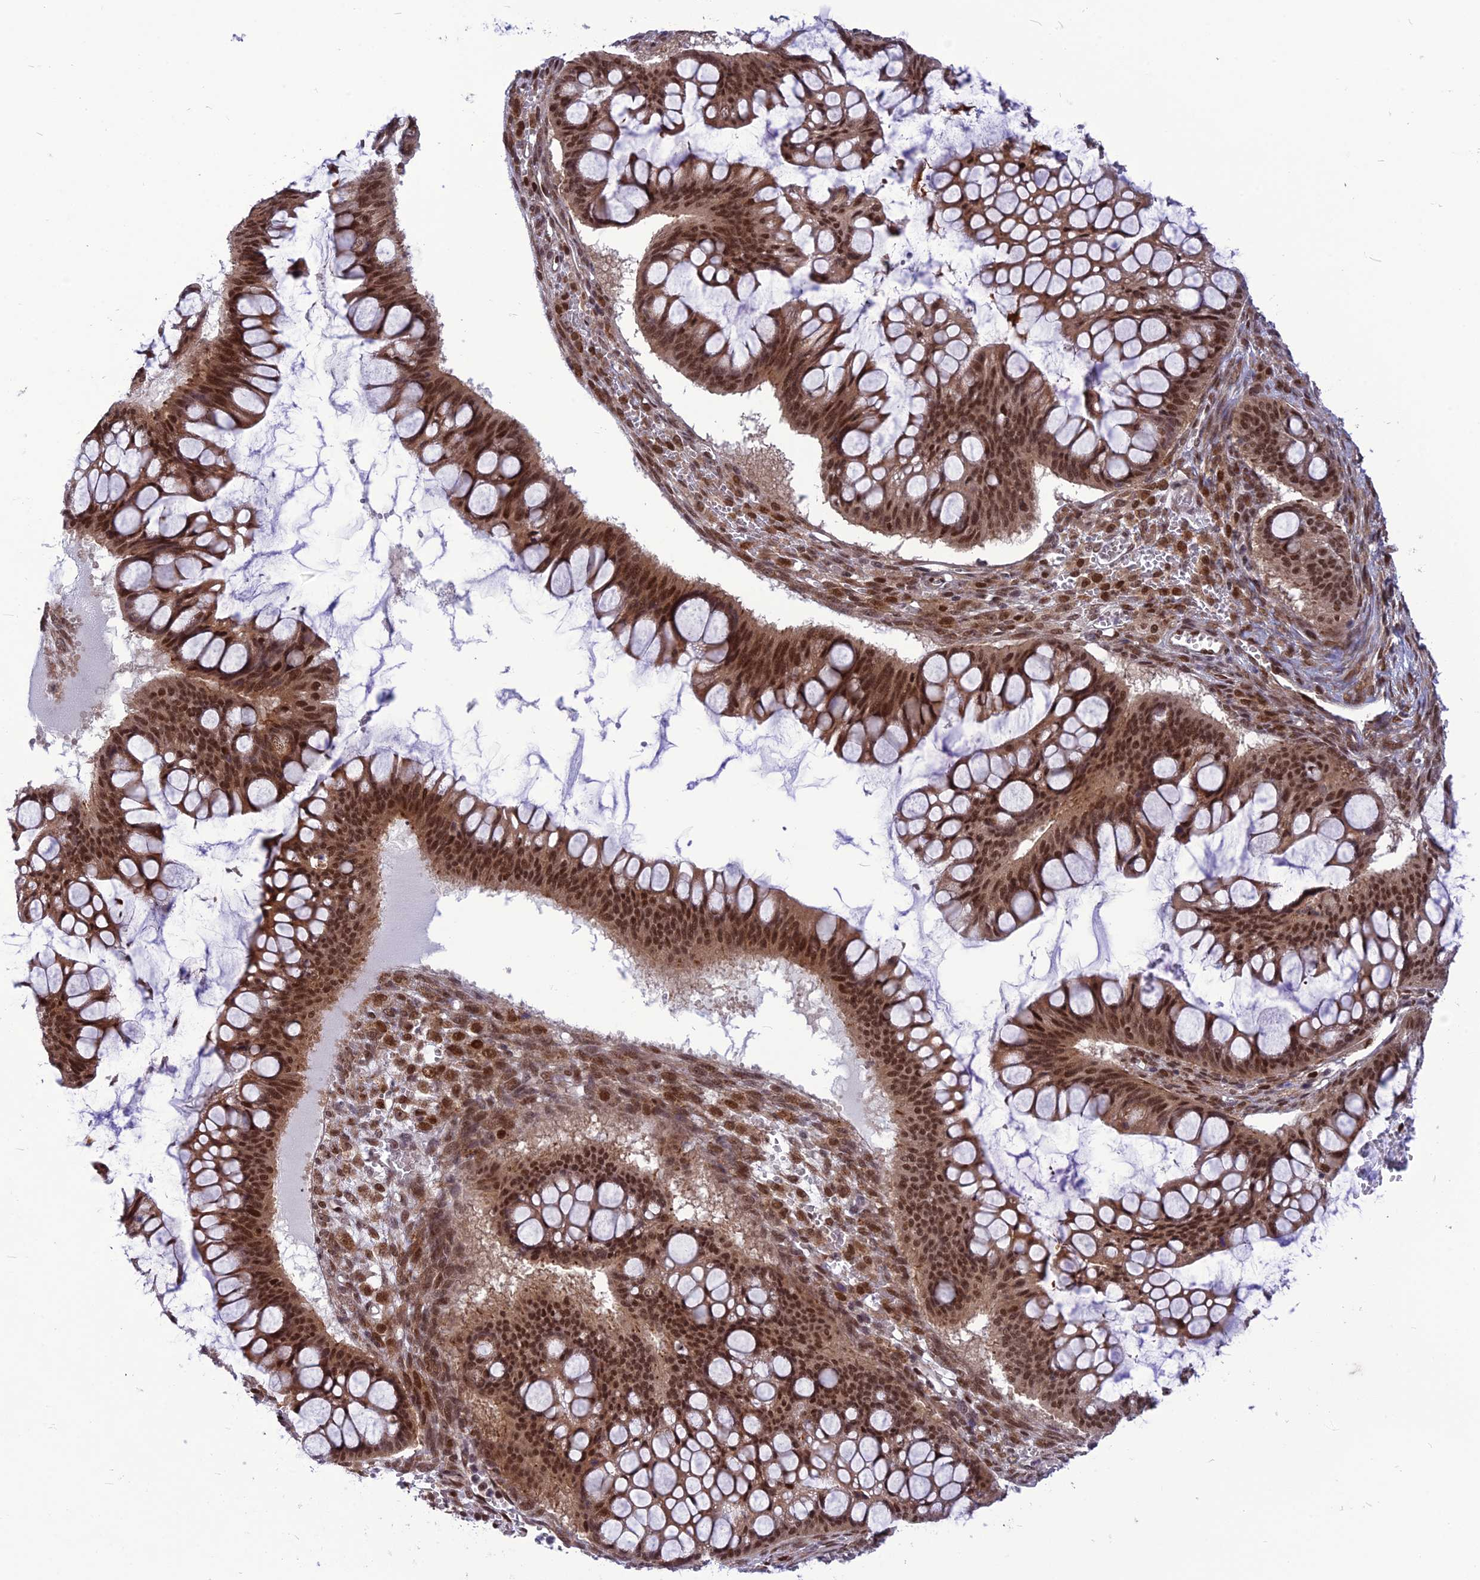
{"staining": {"intensity": "strong", "quantity": ">75%", "location": "cytoplasmic/membranous,nuclear"}, "tissue": "ovarian cancer", "cell_type": "Tumor cells", "image_type": "cancer", "snomed": [{"axis": "morphology", "description": "Cystadenocarcinoma, mucinous, NOS"}, {"axis": "topography", "description": "Ovary"}], "caption": "DAB immunohistochemical staining of human mucinous cystadenocarcinoma (ovarian) exhibits strong cytoplasmic/membranous and nuclear protein staining in approximately >75% of tumor cells.", "gene": "RTRAF", "patient": {"sex": "female", "age": 73}}